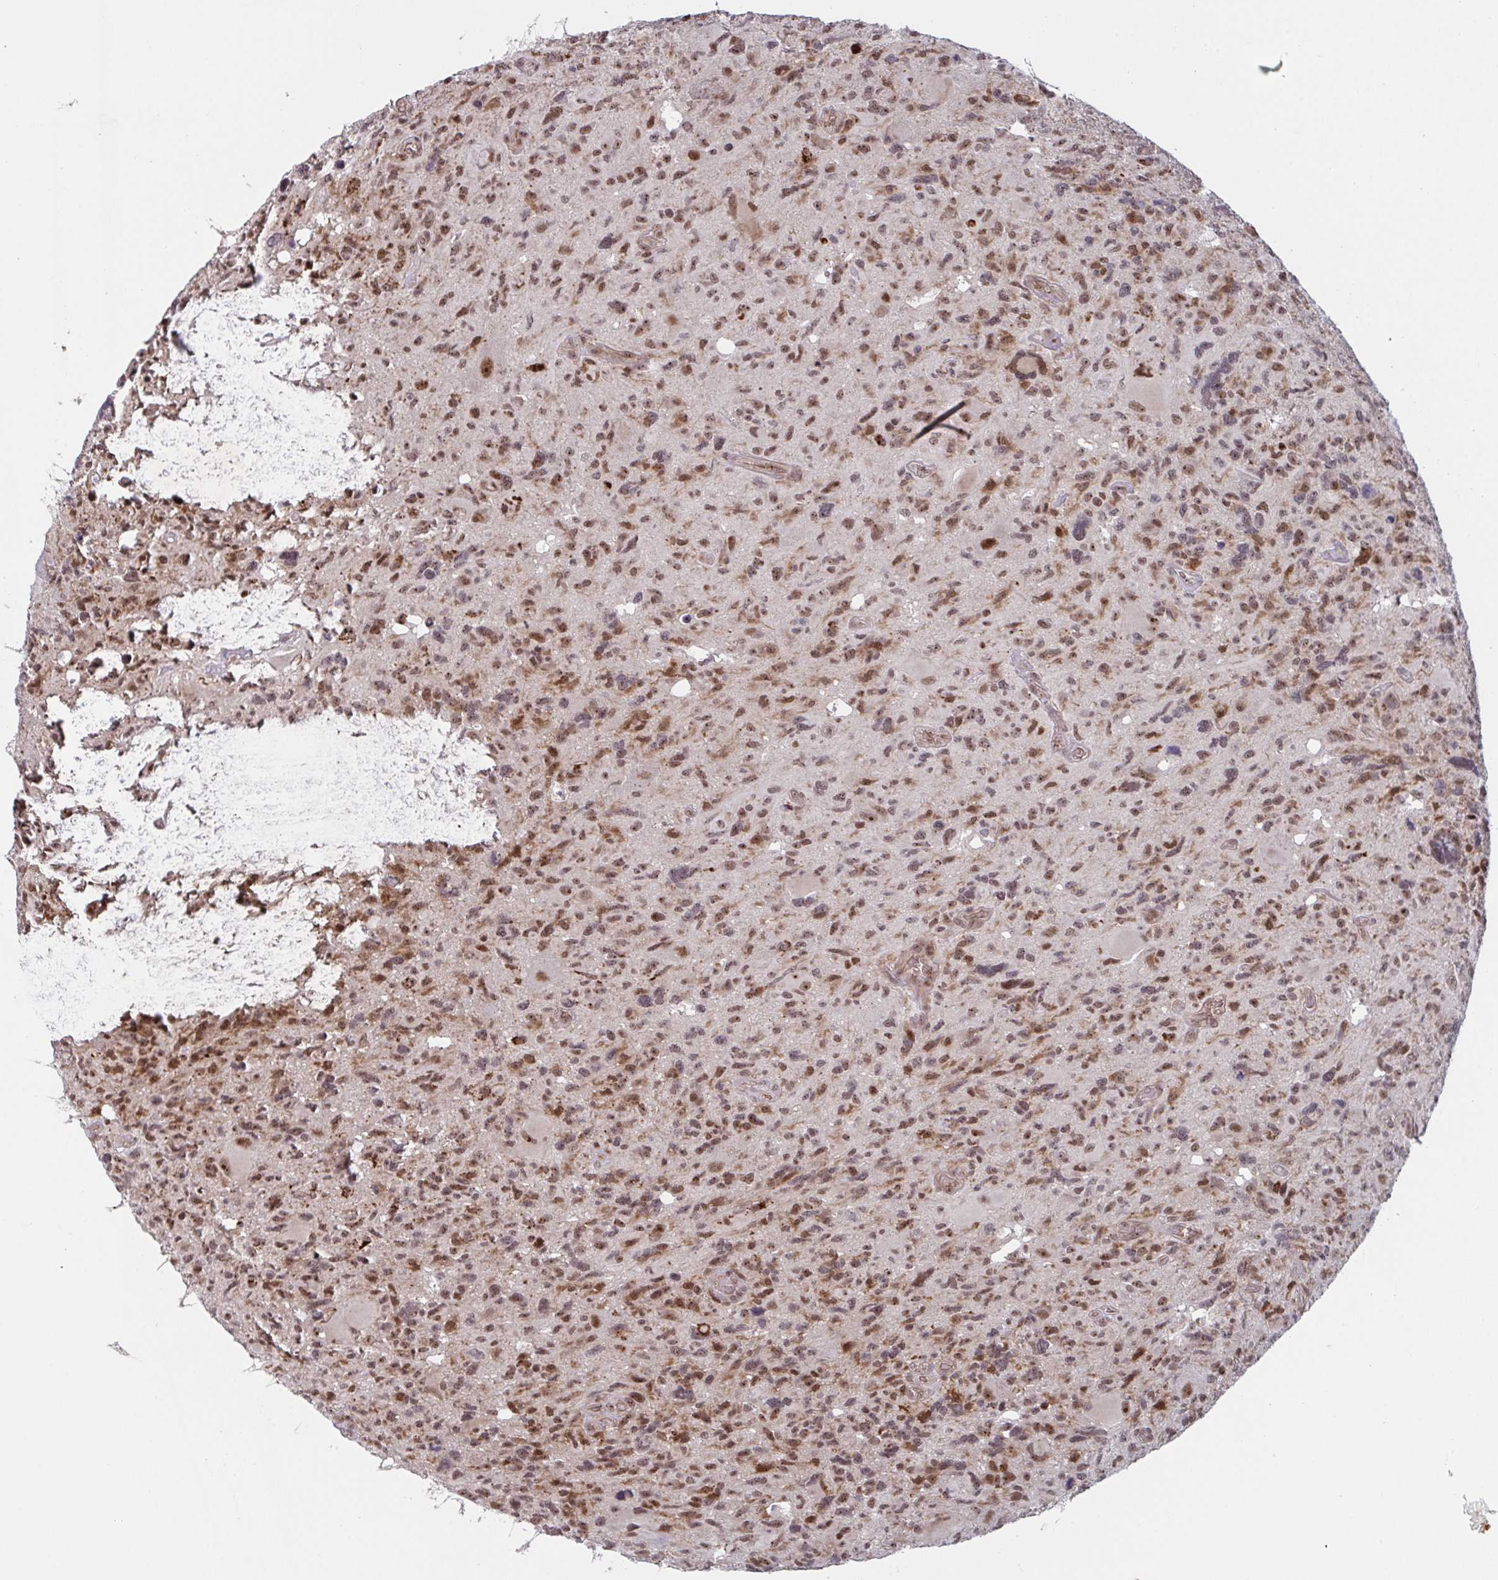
{"staining": {"intensity": "moderate", "quantity": ">75%", "location": "cytoplasmic/membranous,nuclear"}, "tissue": "glioma", "cell_type": "Tumor cells", "image_type": "cancer", "snomed": [{"axis": "morphology", "description": "Glioma, malignant, High grade"}, {"axis": "topography", "description": "Brain"}], "caption": "About >75% of tumor cells in glioma display moderate cytoplasmic/membranous and nuclear protein staining as visualized by brown immunohistochemical staining.", "gene": "NLRP13", "patient": {"sex": "male", "age": 49}}